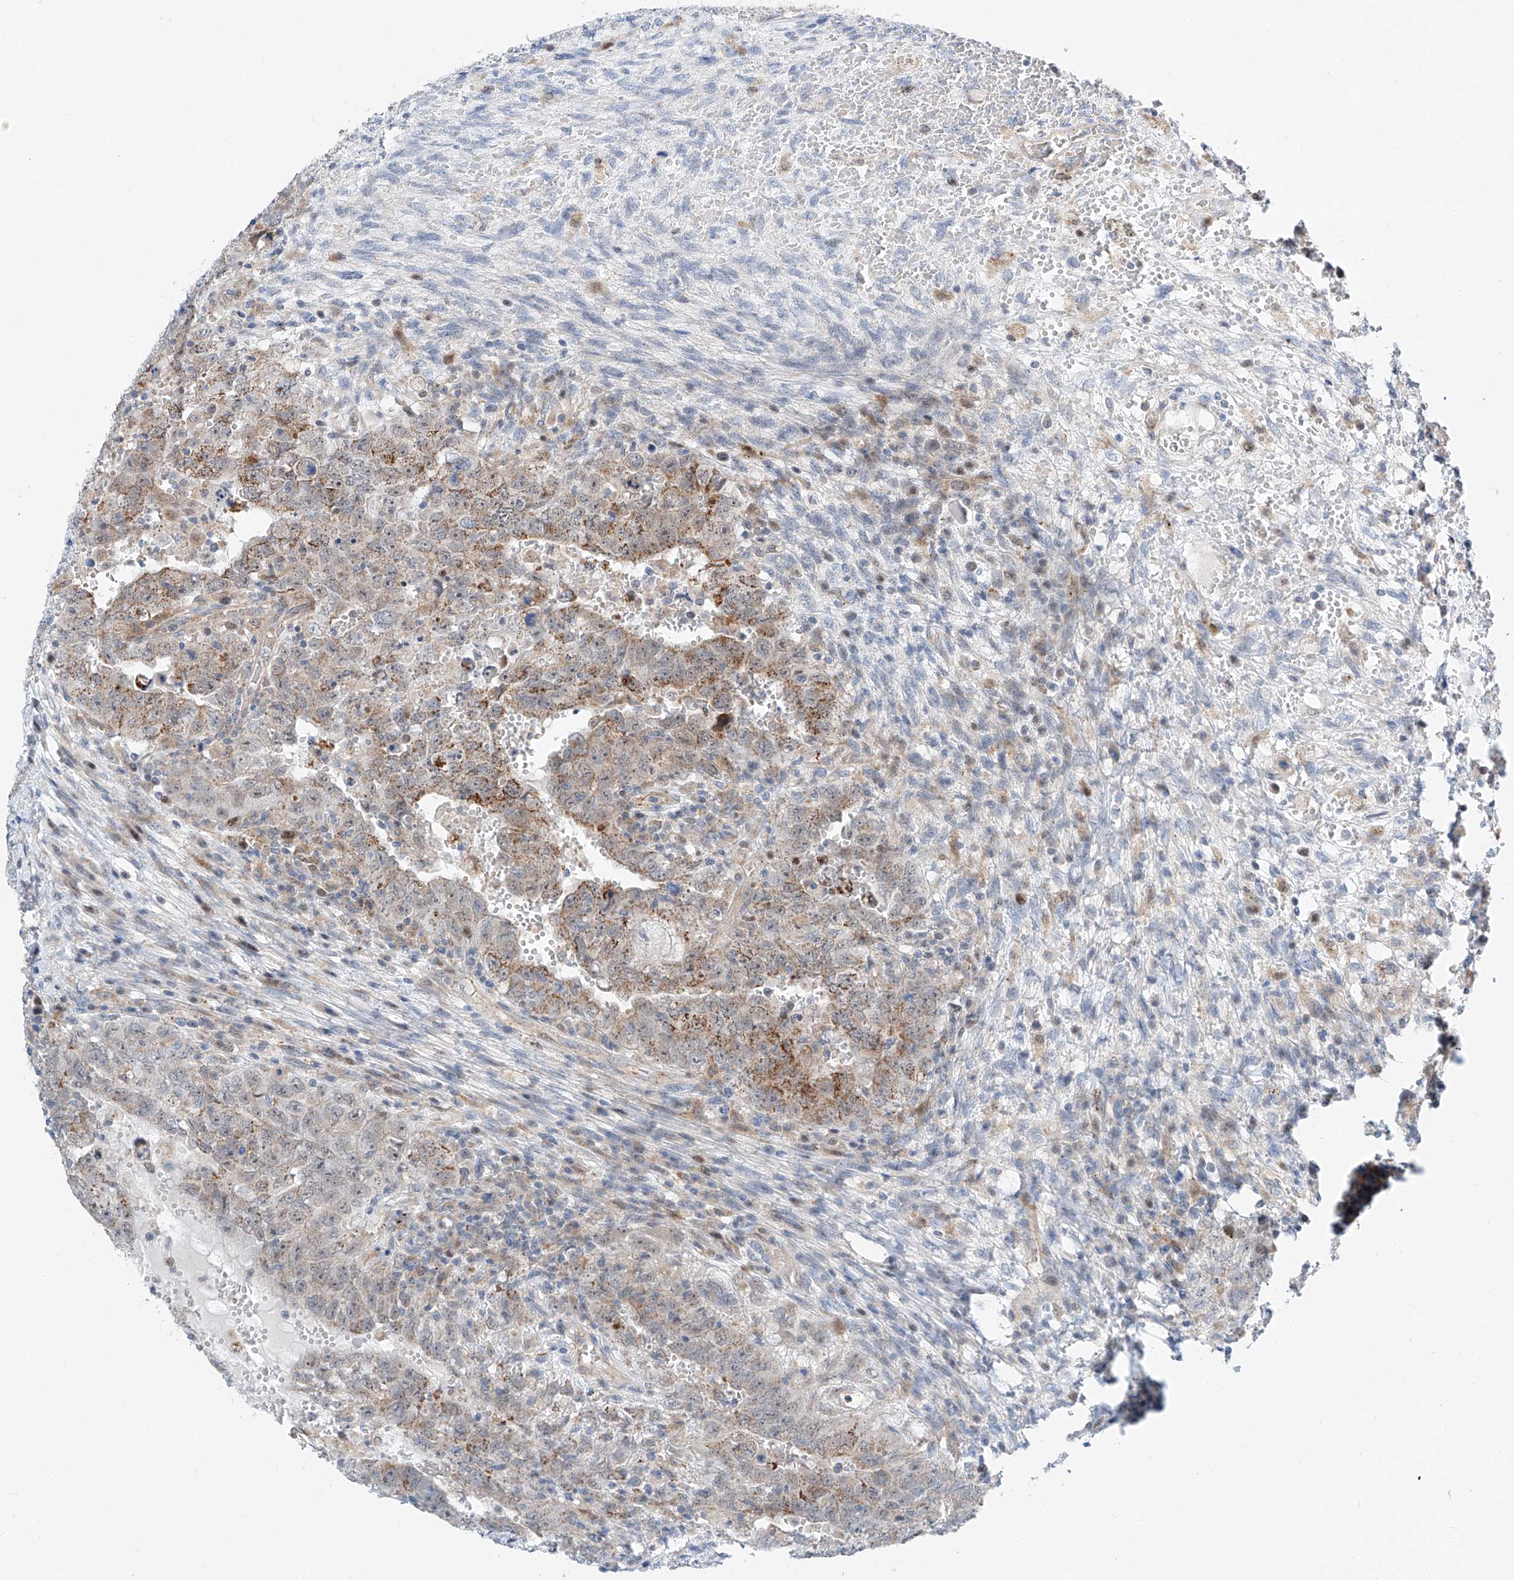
{"staining": {"intensity": "moderate", "quantity": "25%-75%", "location": "cytoplasmic/membranous"}, "tissue": "testis cancer", "cell_type": "Tumor cells", "image_type": "cancer", "snomed": [{"axis": "morphology", "description": "Carcinoma, Embryonal, NOS"}, {"axis": "topography", "description": "Testis"}], "caption": "The histopathology image displays staining of testis cancer, revealing moderate cytoplasmic/membranous protein positivity (brown color) within tumor cells. (IHC, brightfield microscopy, high magnification).", "gene": "CLDND1", "patient": {"sex": "male", "age": 26}}